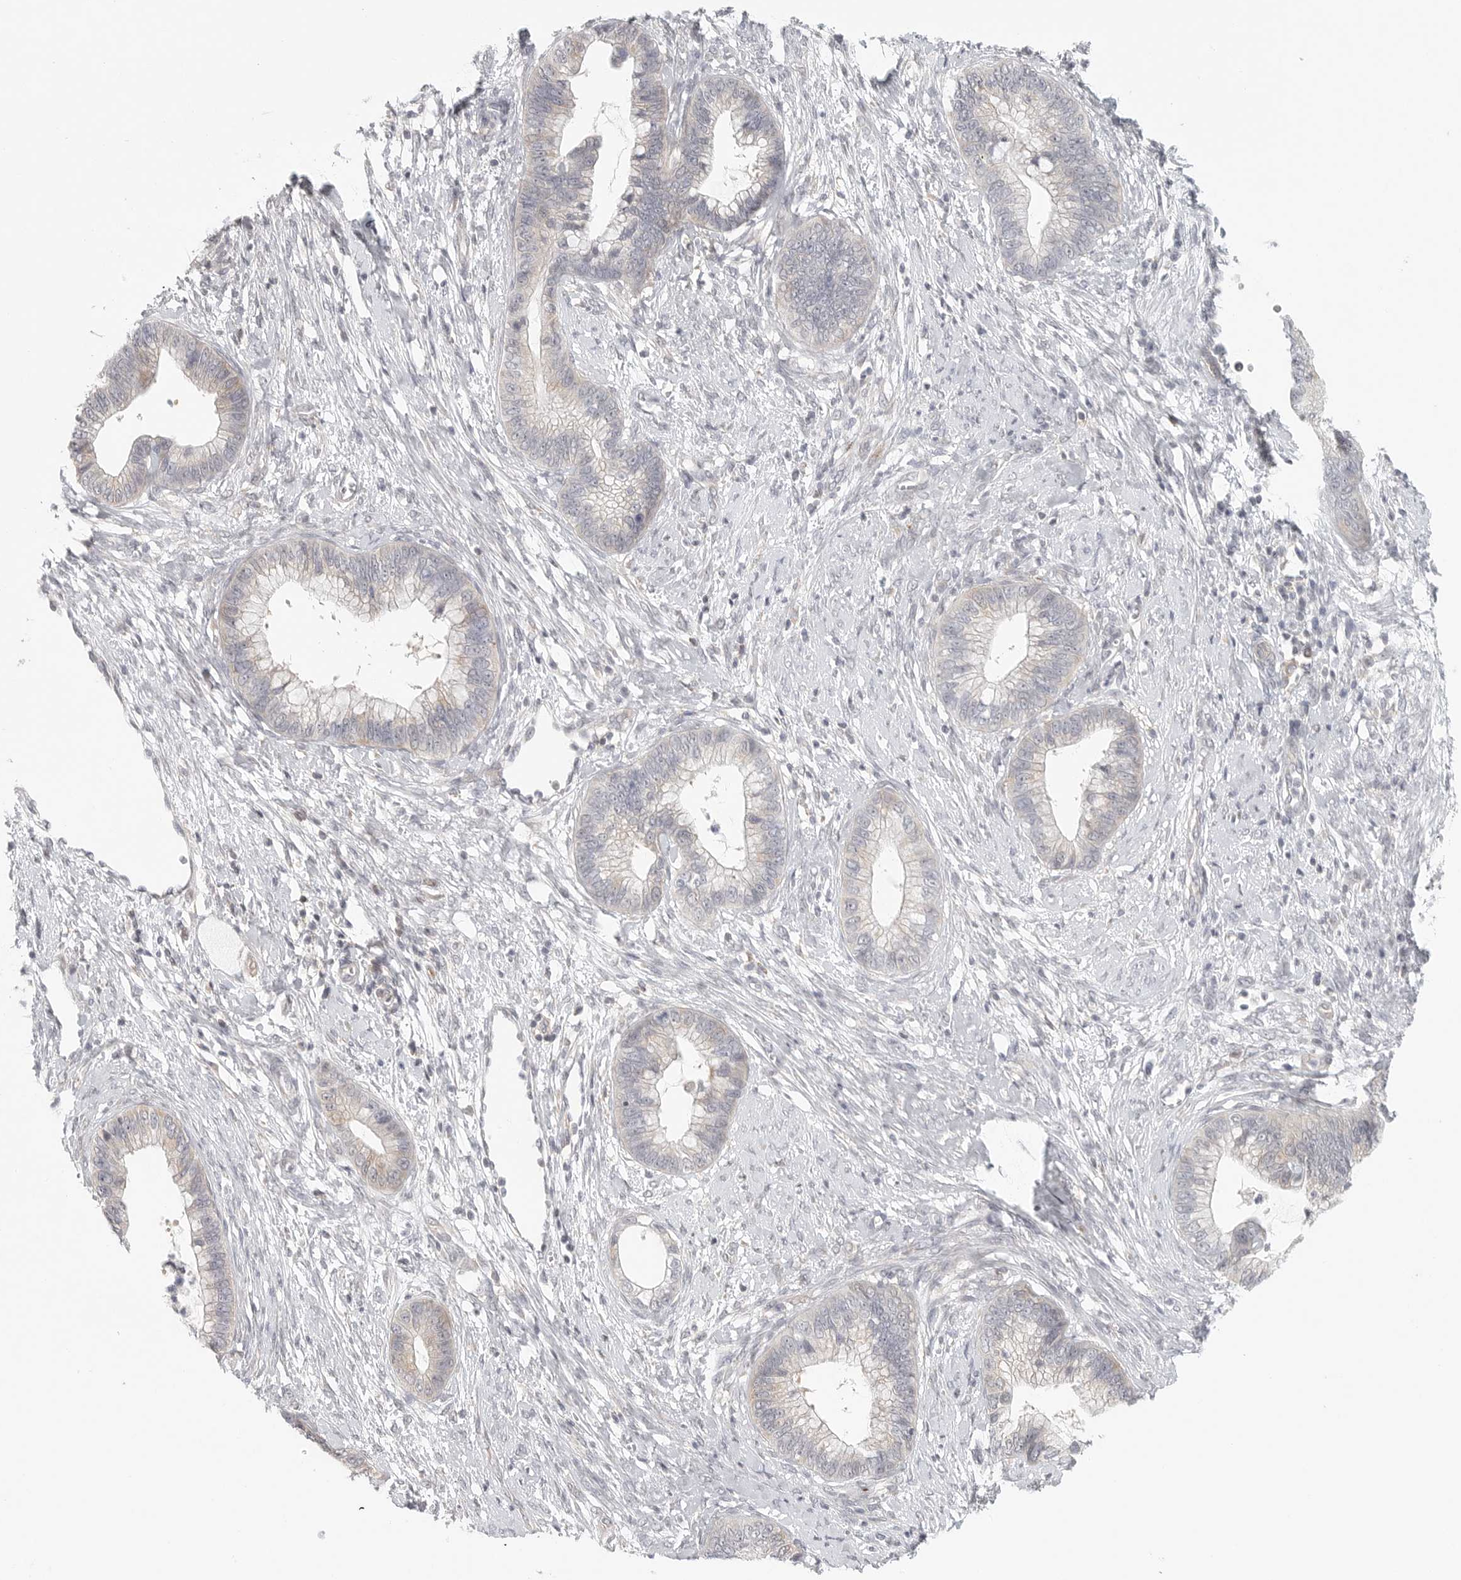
{"staining": {"intensity": "weak", "quantity": "<25%", "location": "cytoplasmic/membranous"}, "tissue": "cervical cancer", "cell_type": "Tumor cells", "image_type": "cancer", "snomed": [{"axis": "morphology", "description": "Adenocarcinoma, NOS"}, {"axis": "topography", "description": "Cervix"}], "caption": "High power microscopy photomicrograph of an immunohistochemistry (IHC) histopathology image of cervical adenocarcinoma, revealing no significant expression in tumor cells. (DAB (3,3'-diaminobenzidine) IHC visualized using brightfield microscopy, high magnification).", "gene": "HDAC6", "patient": {"sex": "female", "age": 44}}